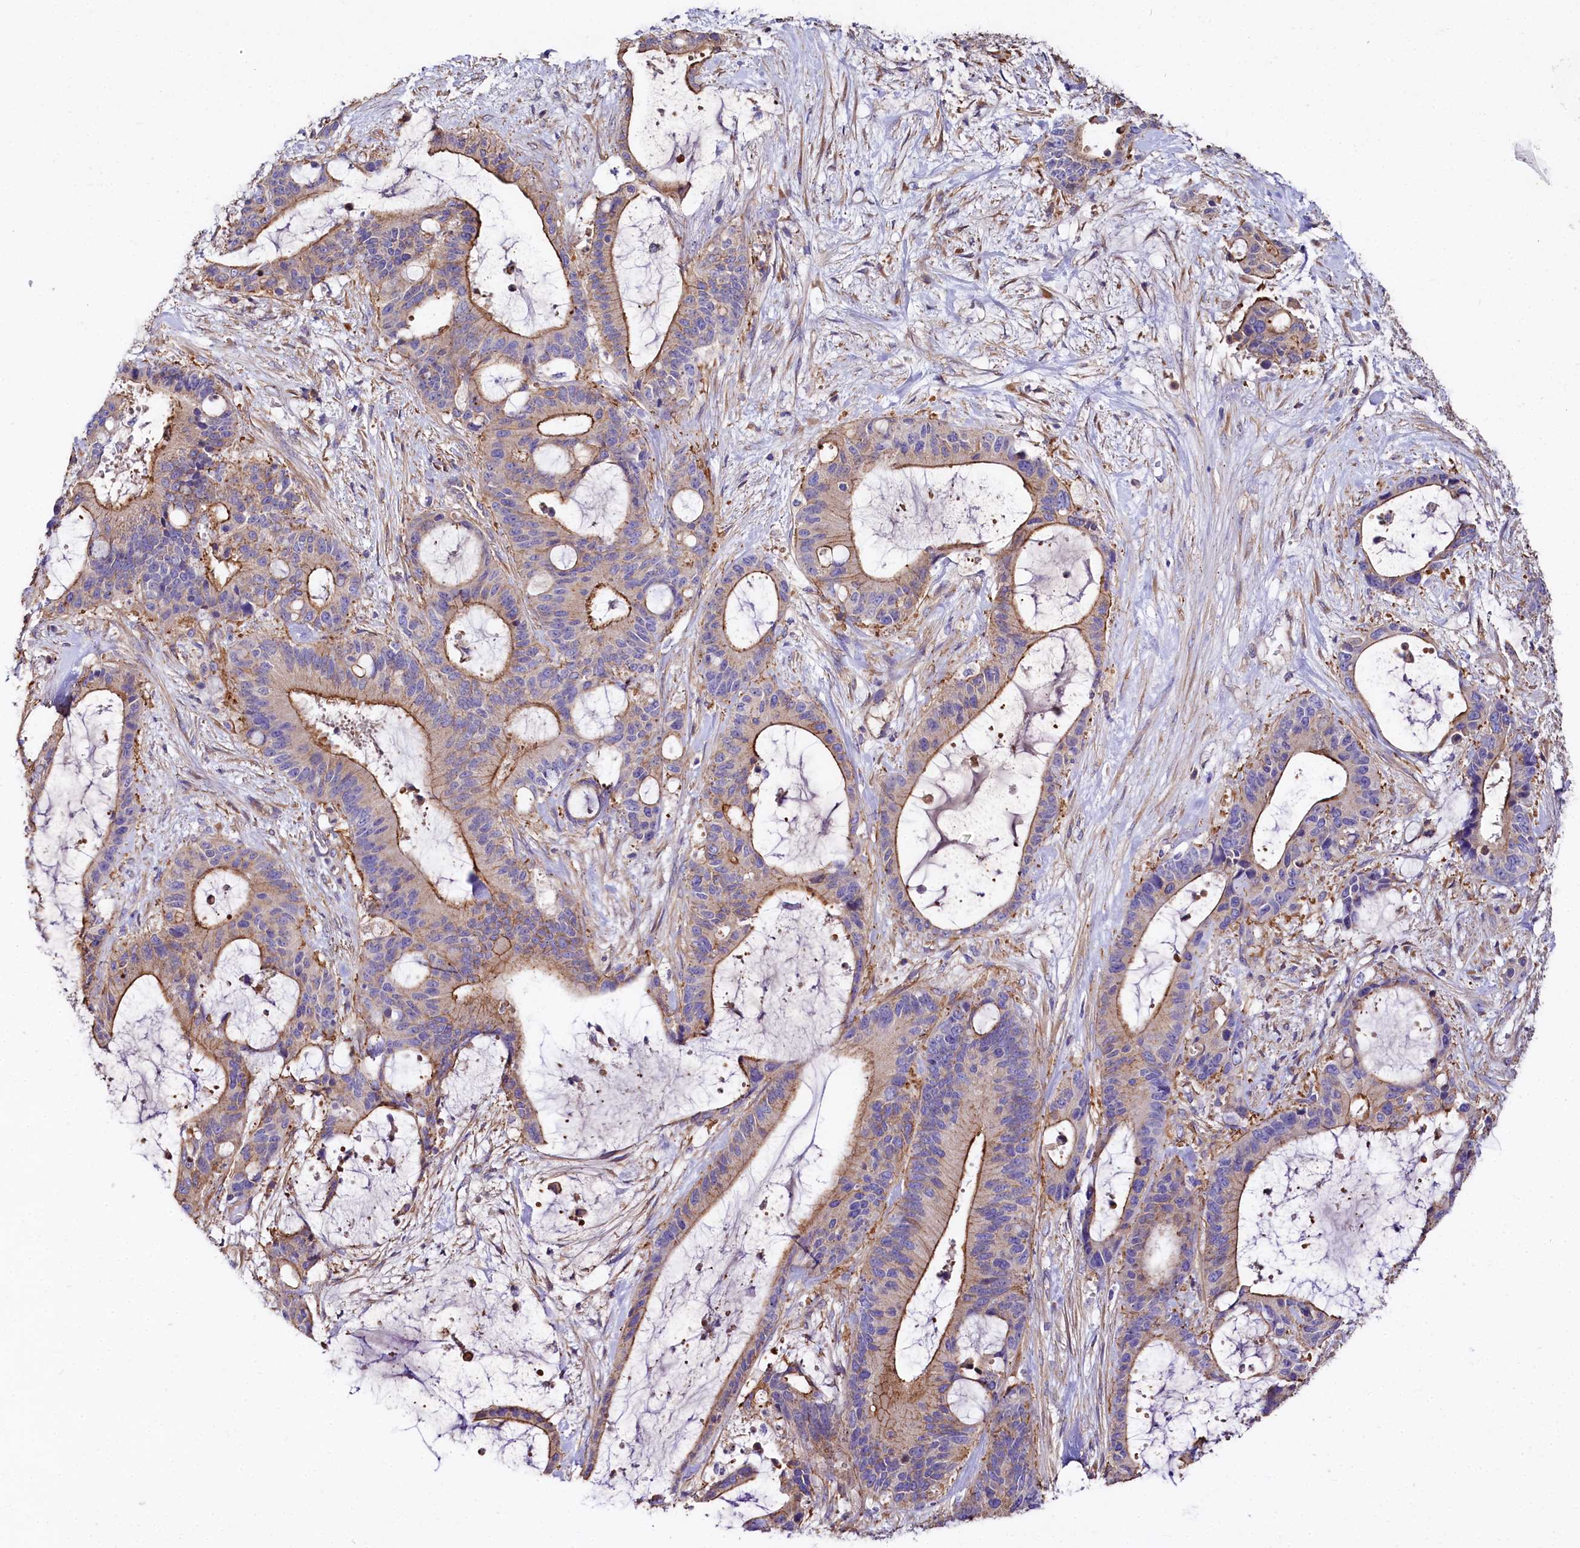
{"staining": {"intensity": "moderate", "quantity": ">75%", "location": "cytoplasmic/membranous"}, "tissue": "liver cancer", "cell_type": "Tumor cells", "image_type": "cancer", "snomed": [{"axis": "morphology", "description": "Normal tissue, NOS"}, {"axis": "morphology", "description": "Cholangiocarcinoma"}, {"axis": "topography", "description": "Liver"}, {"axis": "topography", "description": "Peripheral nerve tissue"}], "caption": "Approximately >75% of tumor cells in human liver cancer reveal moderate cytoplasmic/membranous protein expression as visualized by brown immunohistochemical staining.", "gene": "FCHSD2", "patient": {"sex": "female", "age": 73}}